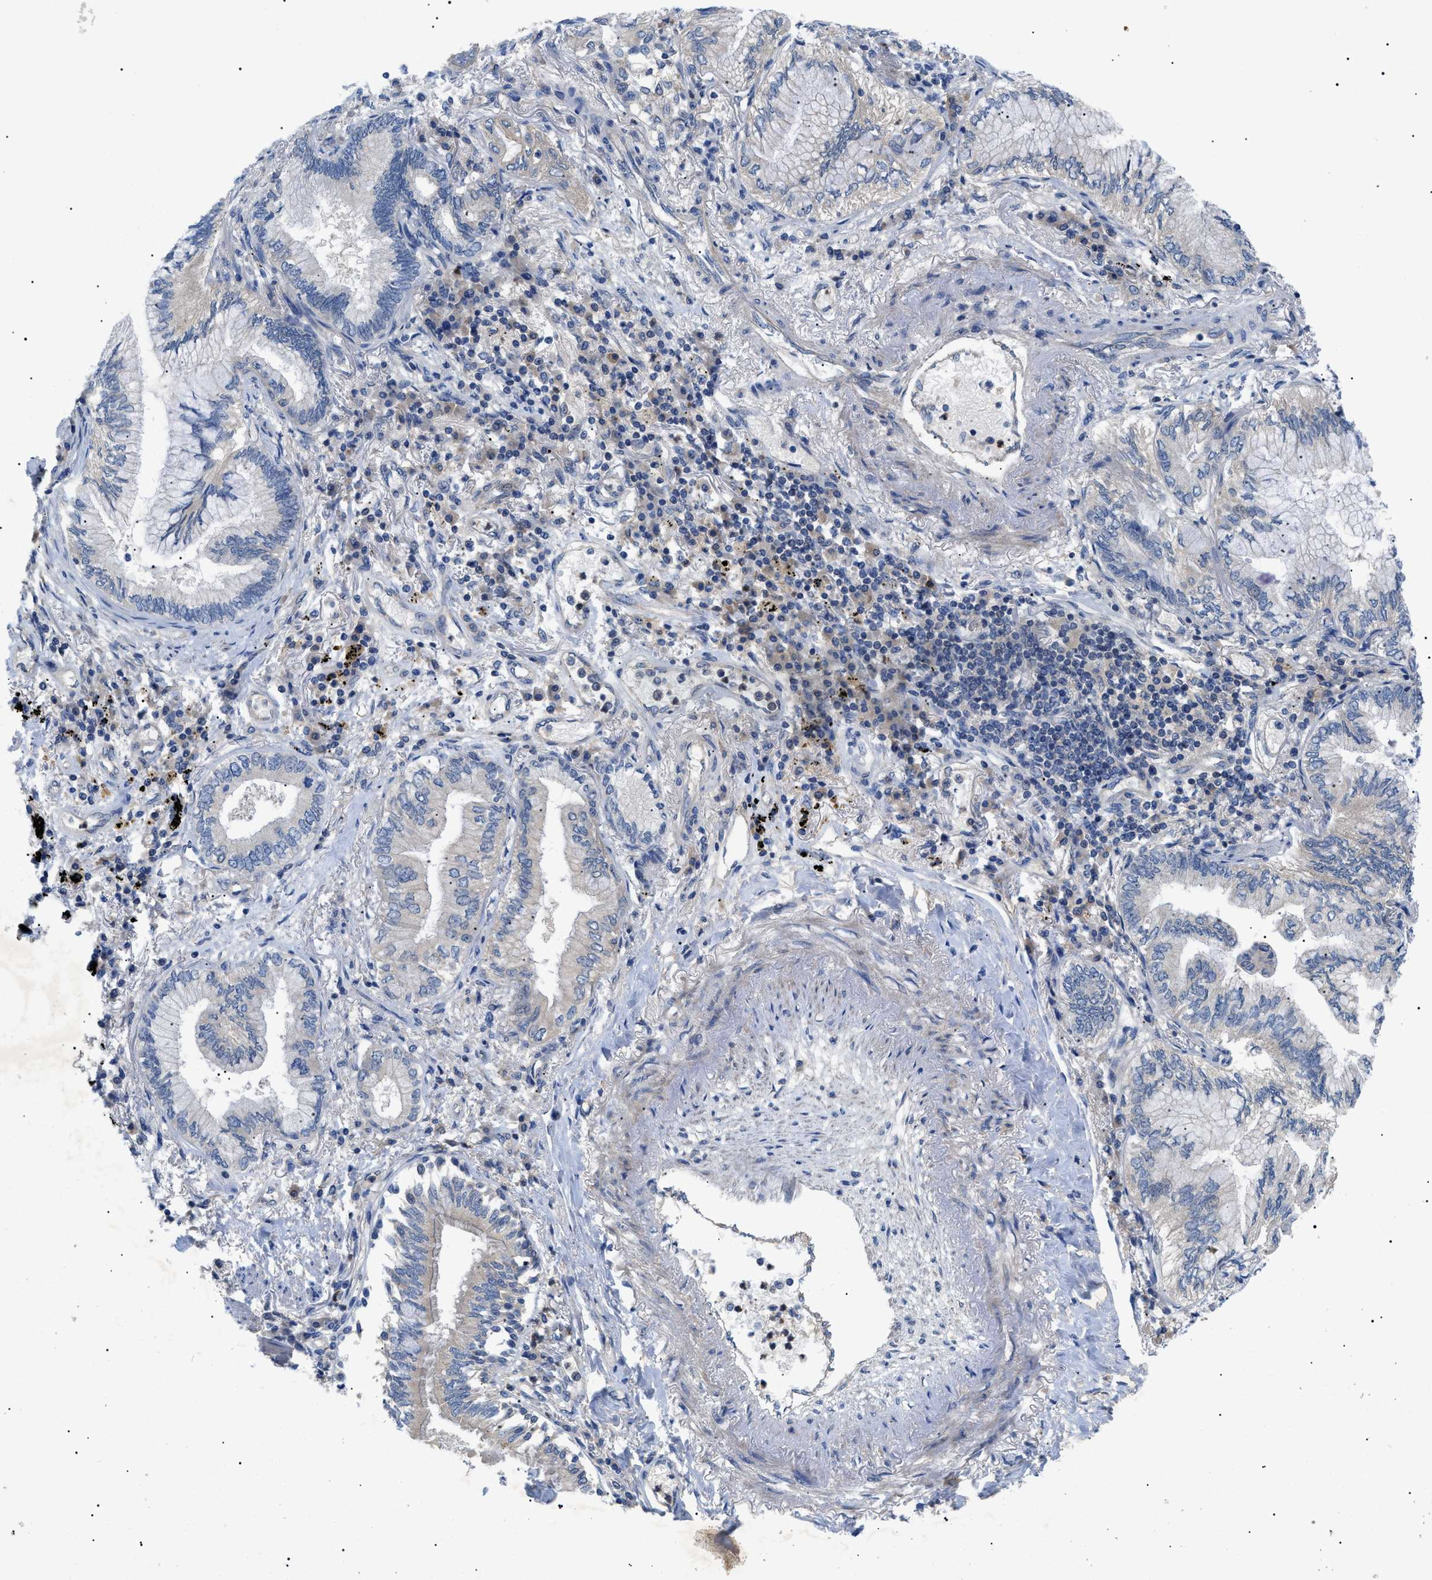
{"staining": {"intensity": "weak", "quantity": "<25%", "location": "cytoplasmic/membranous"}, "tissue": "lung cancer", "cell_type": "Tumor cells", "image_type": "cancer", "snomed": [{"axis": "morphology", "description": "Normal tissue, NOS"}, {"axis": "morphology", "description": "Adenocarcinoma, NOS"}, {"axis": "topography", "description": "Bronchus"}, {"axis": "topography", "description": "Lung"}], "caption": "Immunohistochemical staining of human lung cancer (adenocarcinoma) reveals no significant positivity in tumor cells.", "gene": "RIPK1", "patient": {"sex": "female", "age": 70}}